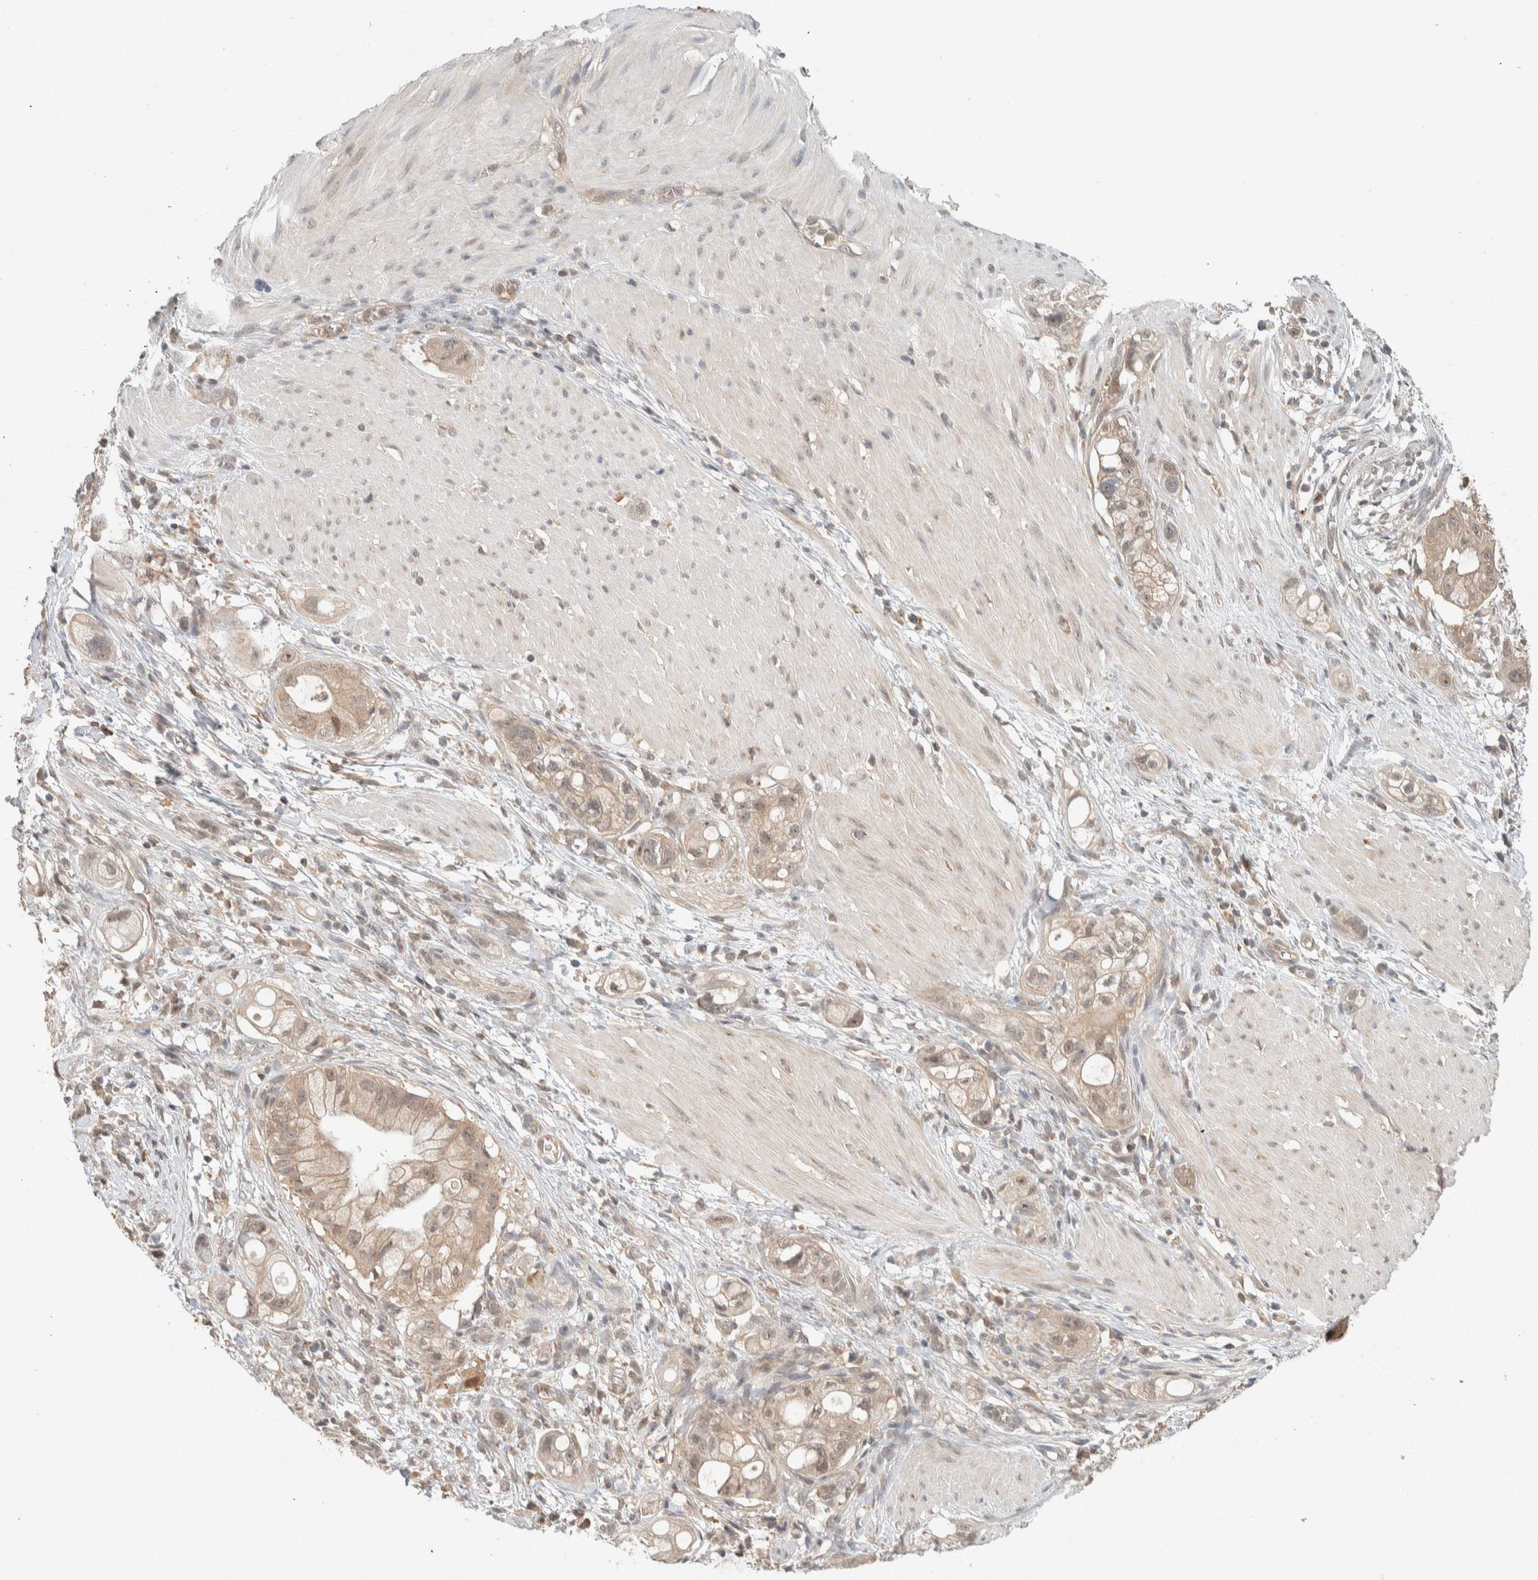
{"staining": {"intensity": "weak", "quantity": "25%-75%", "location": "cytoplasmic/membranous"}, "tissue": "stomach cancer", "cell_type": "Tumor cells", "image_type": "cancer", "snomed": [{"axis": "morphology", "description": "Adenocarcinoma, NOS"}, {"axis": "topography", "description": "Stomach"}, {"axis": "topography", "description": "Stomach, lower"}], "caption": "Stomach adenocarcinoma stained for a protein (brown) displays weak cytoplasmic/membranous positive positivity in about 25%-75% of tumor cells.", "gene": "ZNF567", "patient": {"sex": "female", "age": 48}}